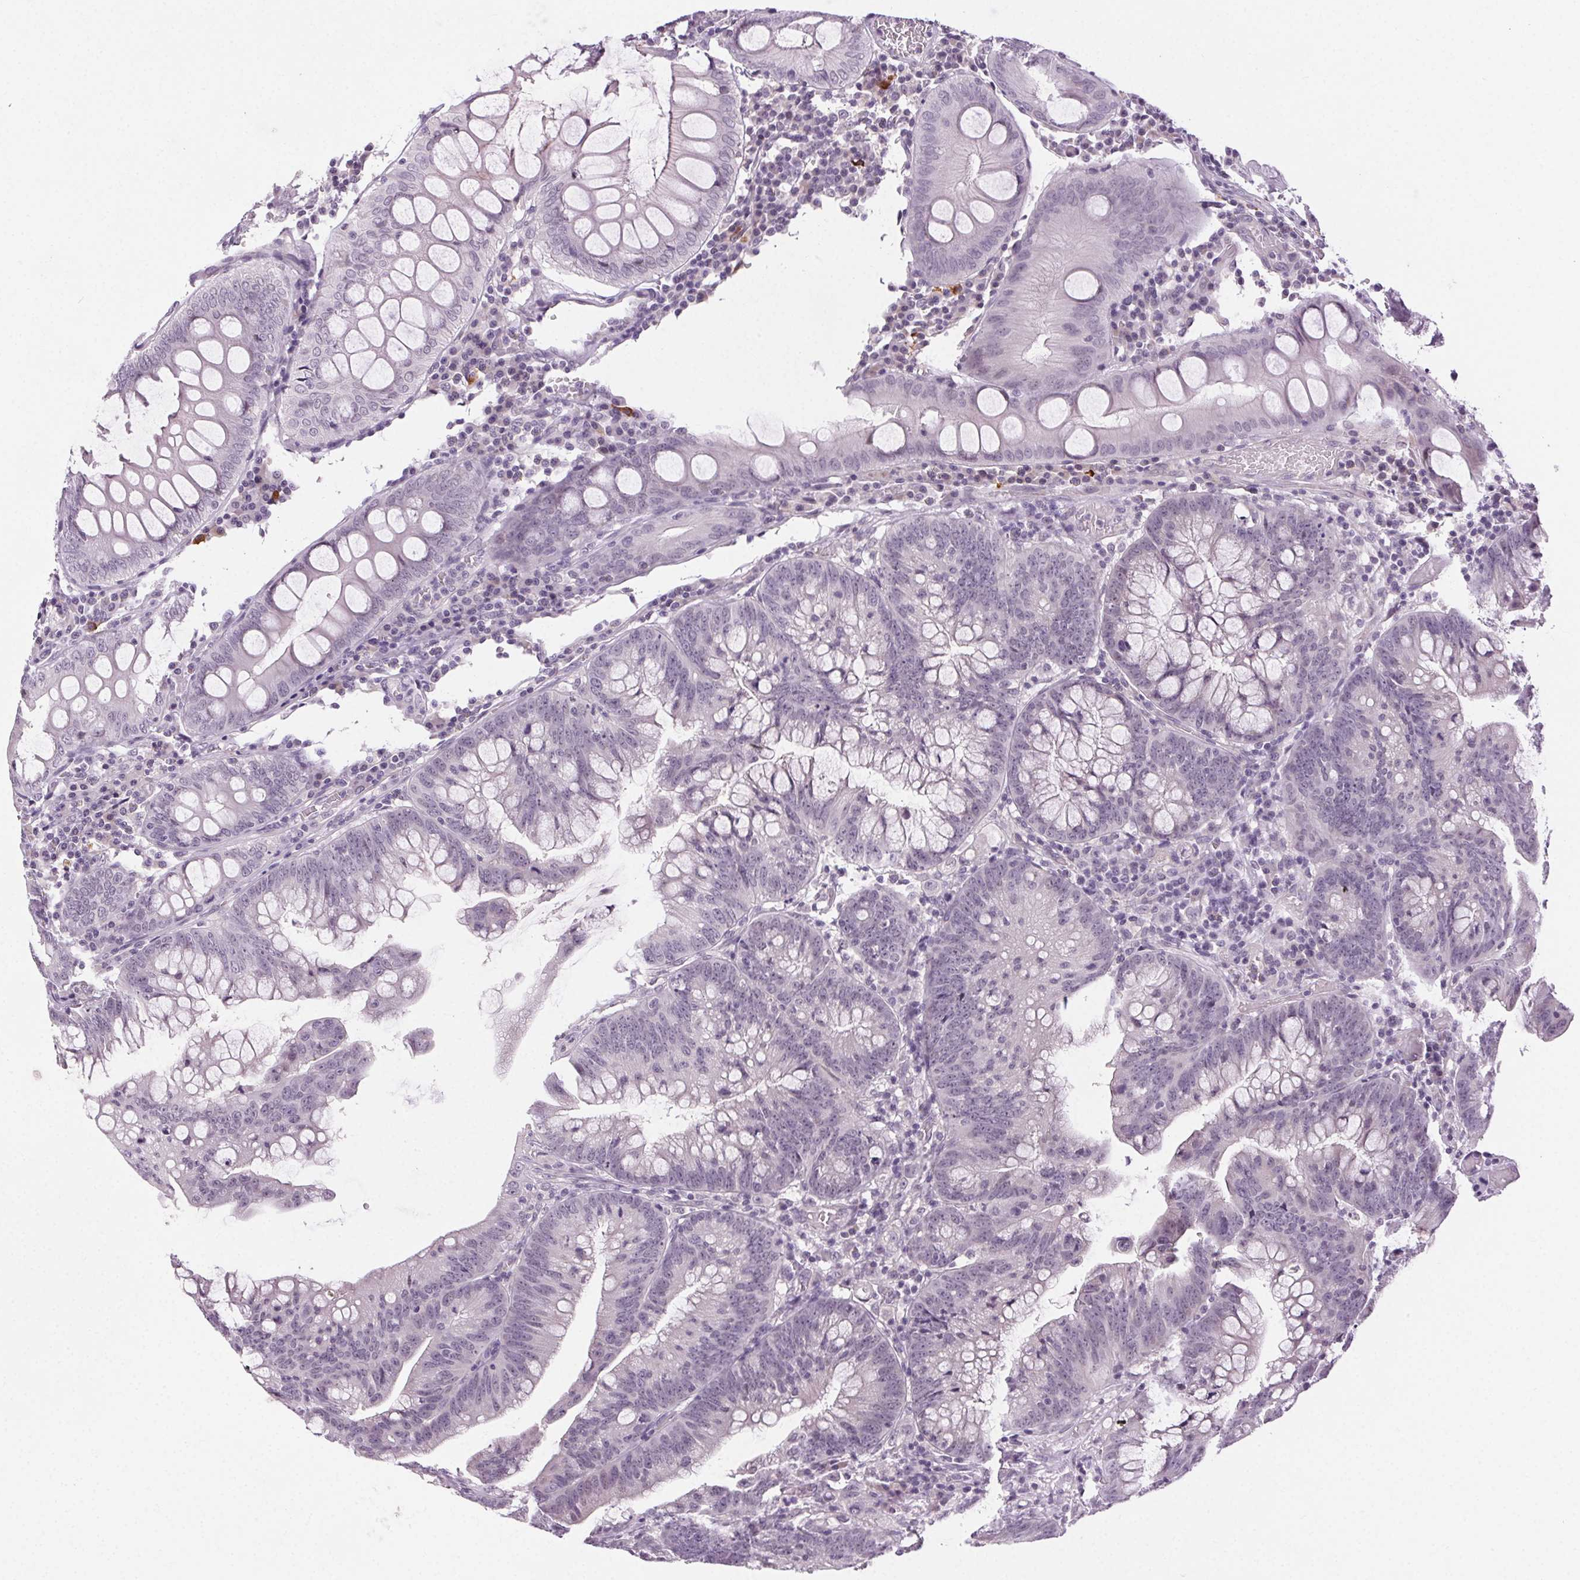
{"staining": {"intensity": "negative", "quantity": "none", "location": "none"}, "tissue": "colorectal cancer", "cell_type": "Tumor cells", "image_type": "cancer", "snomed": [{"axis": "morphology", "description": "Adenocarcinoma, NOS"}, {"axis": "topography", "description": "Colon"}], "caption": "IHC micrograph of colorectal cancer (adenocarcinoma) stained for a protein (brown), which shows no expression in tumor cells. (DAB (3,3'-diaminobenzidine) immunohistochemistry (IHC) visualized using brightfield microscopy, high magnification).", "gene": "FAM168A", "patient": {"sex": "male", "age": 62}}